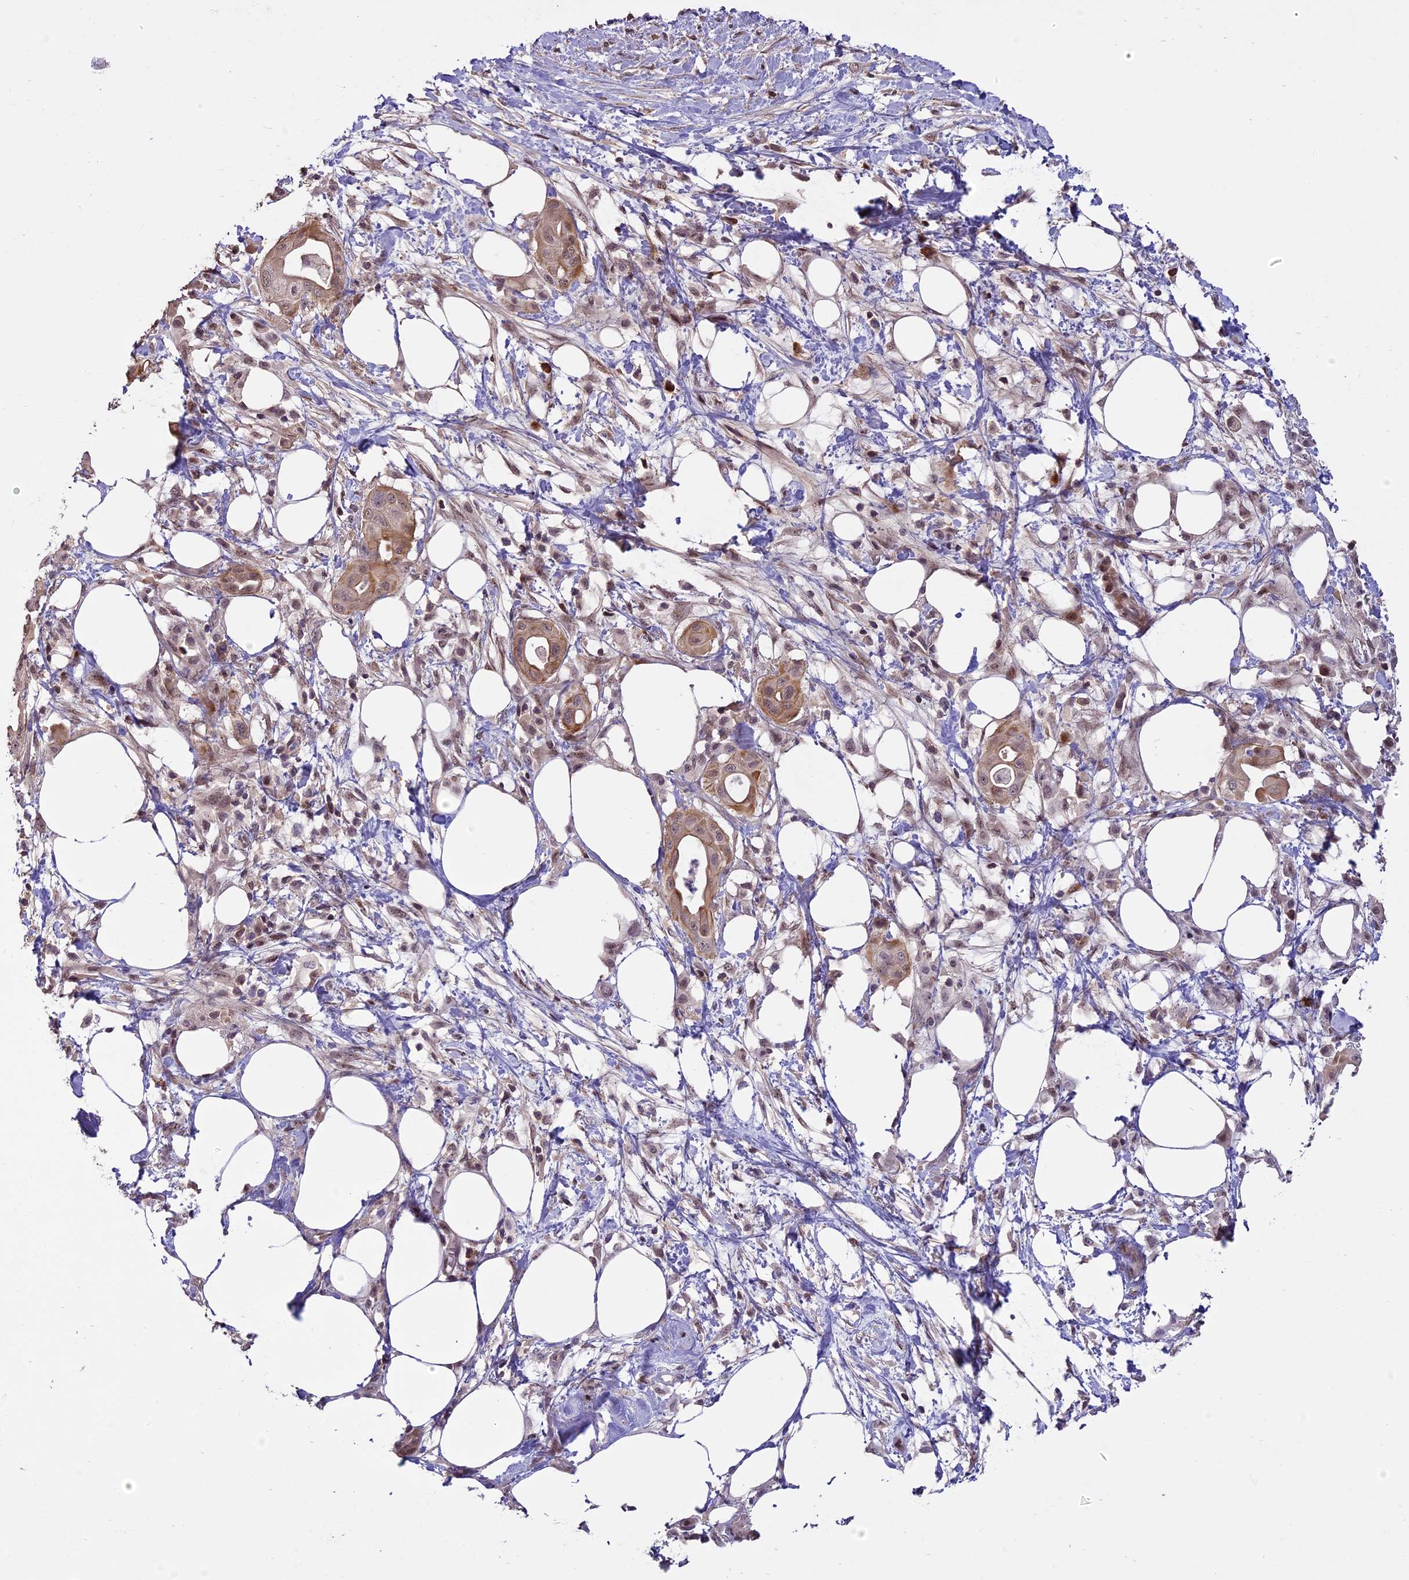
{"staining": {"intensity": "moderate", "quantity": ">75%", "location": "cytoplasmic/membranous"}, "tissue": "pancreatic cancer", "cell_type": "Tumor cells", "image_type": "cancer", "snomed": [{"axis": "morphology", "description": "Adenocarcinoma, NOS"}, {"axis": "topography", "description": "Pancreas"}], "caption": "Immunohistochemical staining of human pancreatic cancer (adenocarcinoma) reveals medium levels of moderate cytoplasmic/membranous staining in about >75% of tumor cells.", "gene": "ENHO", "patient": {"sex": "male", "age": 68}}